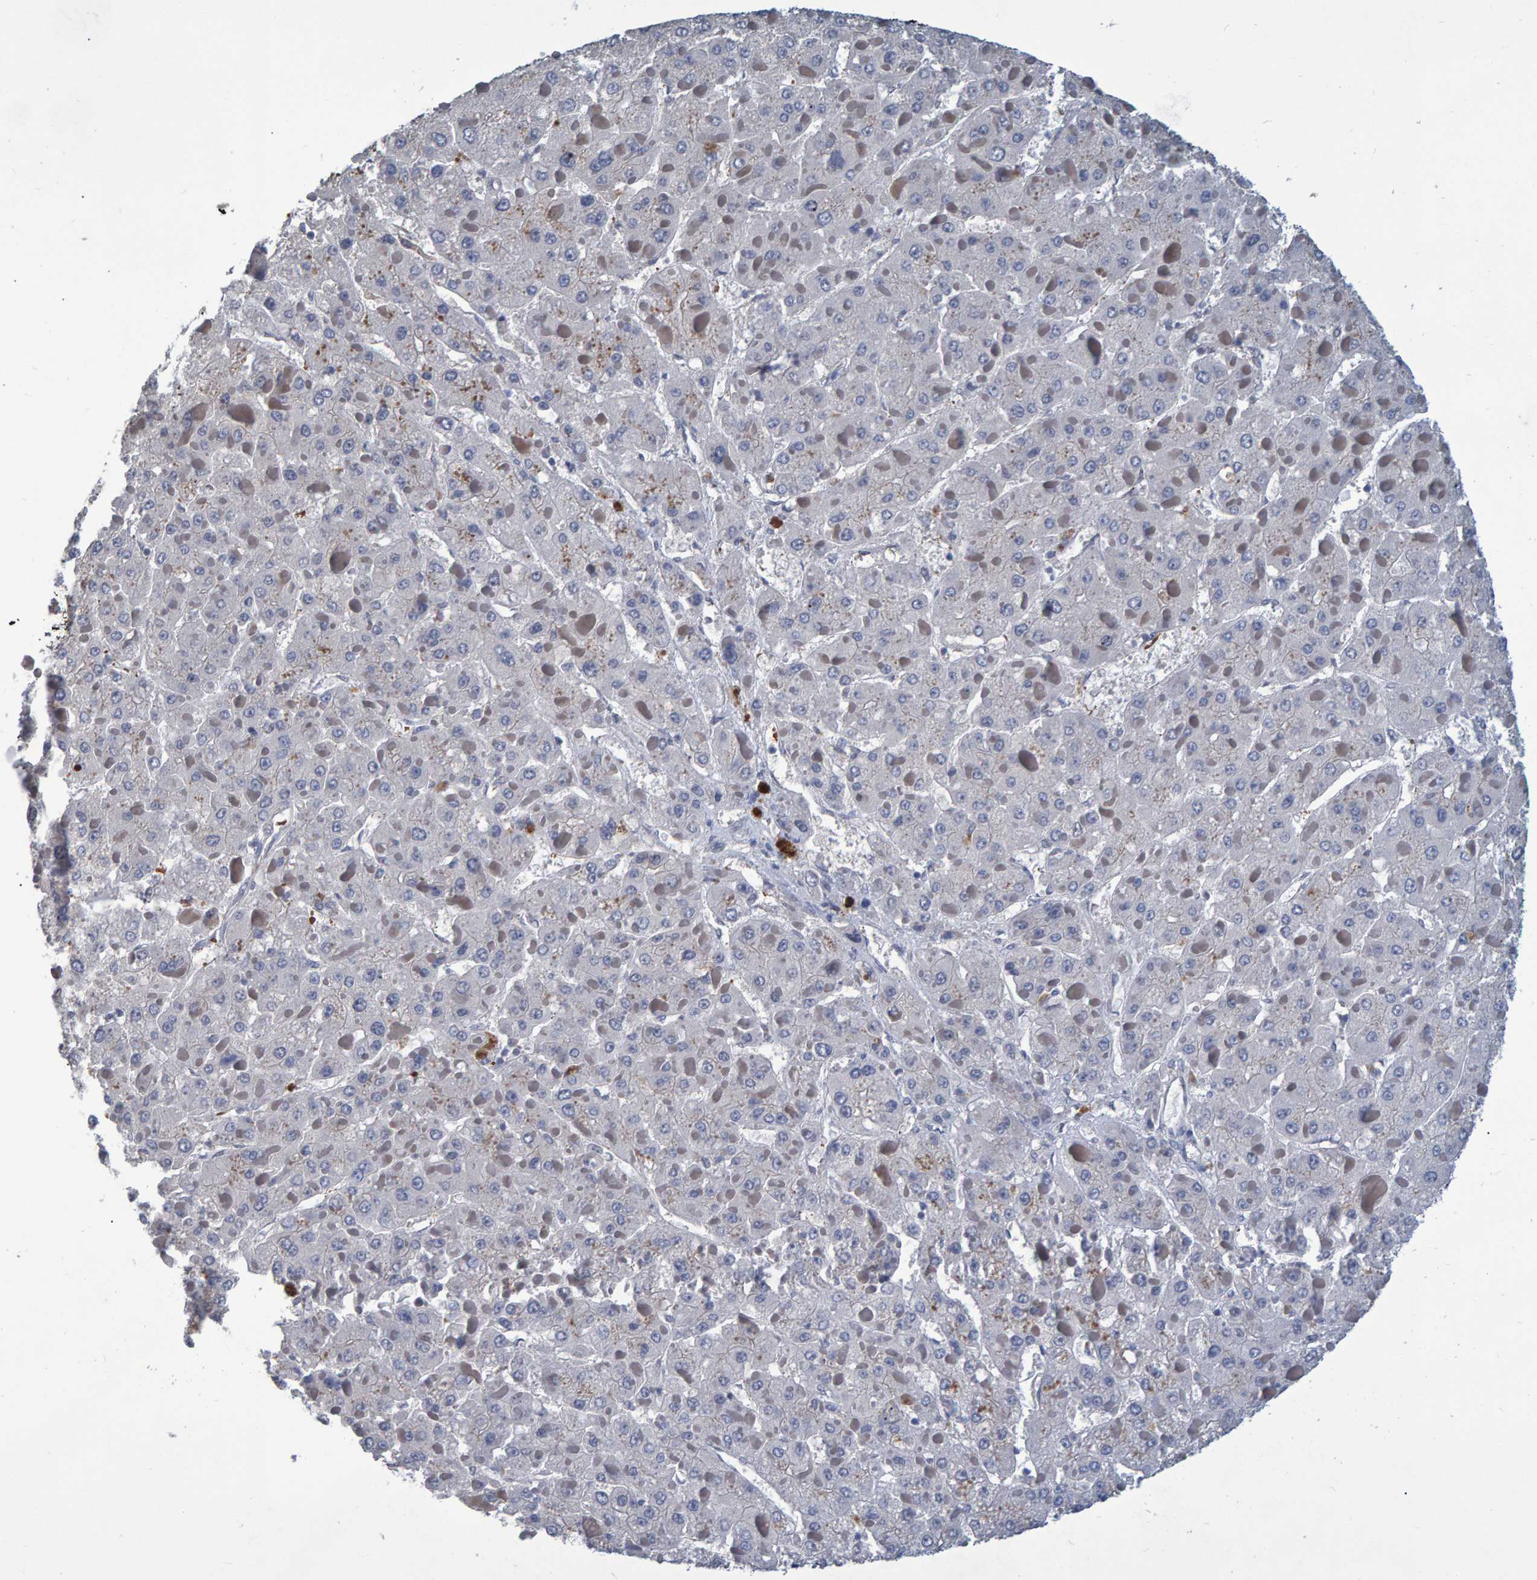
{"staining": {"intensity": "negative", "quantity": "none", "location": "none"}, "tissue": "liver cancer", "cell_type": "Tumor cells", "image_type": "cancer", "snomed": [{"axis": "morphology", "description": "Carcinoma, Hepatocellular, NOS"}, {"axis": "topography", "description": "Liver"}], "caption": "This image is of liver hepatocellular carcinoma stained with immunohistochemistry to label a protein in brown with the nuclei are counter-stained blue. There is no positivity in tumor cells. (DAB (3,3'-diaminobenzidine) immunohistochemistry with hematoxylin counter stain).", "gene": "QKI", "patient": {"sex": "female", "age": 73}}